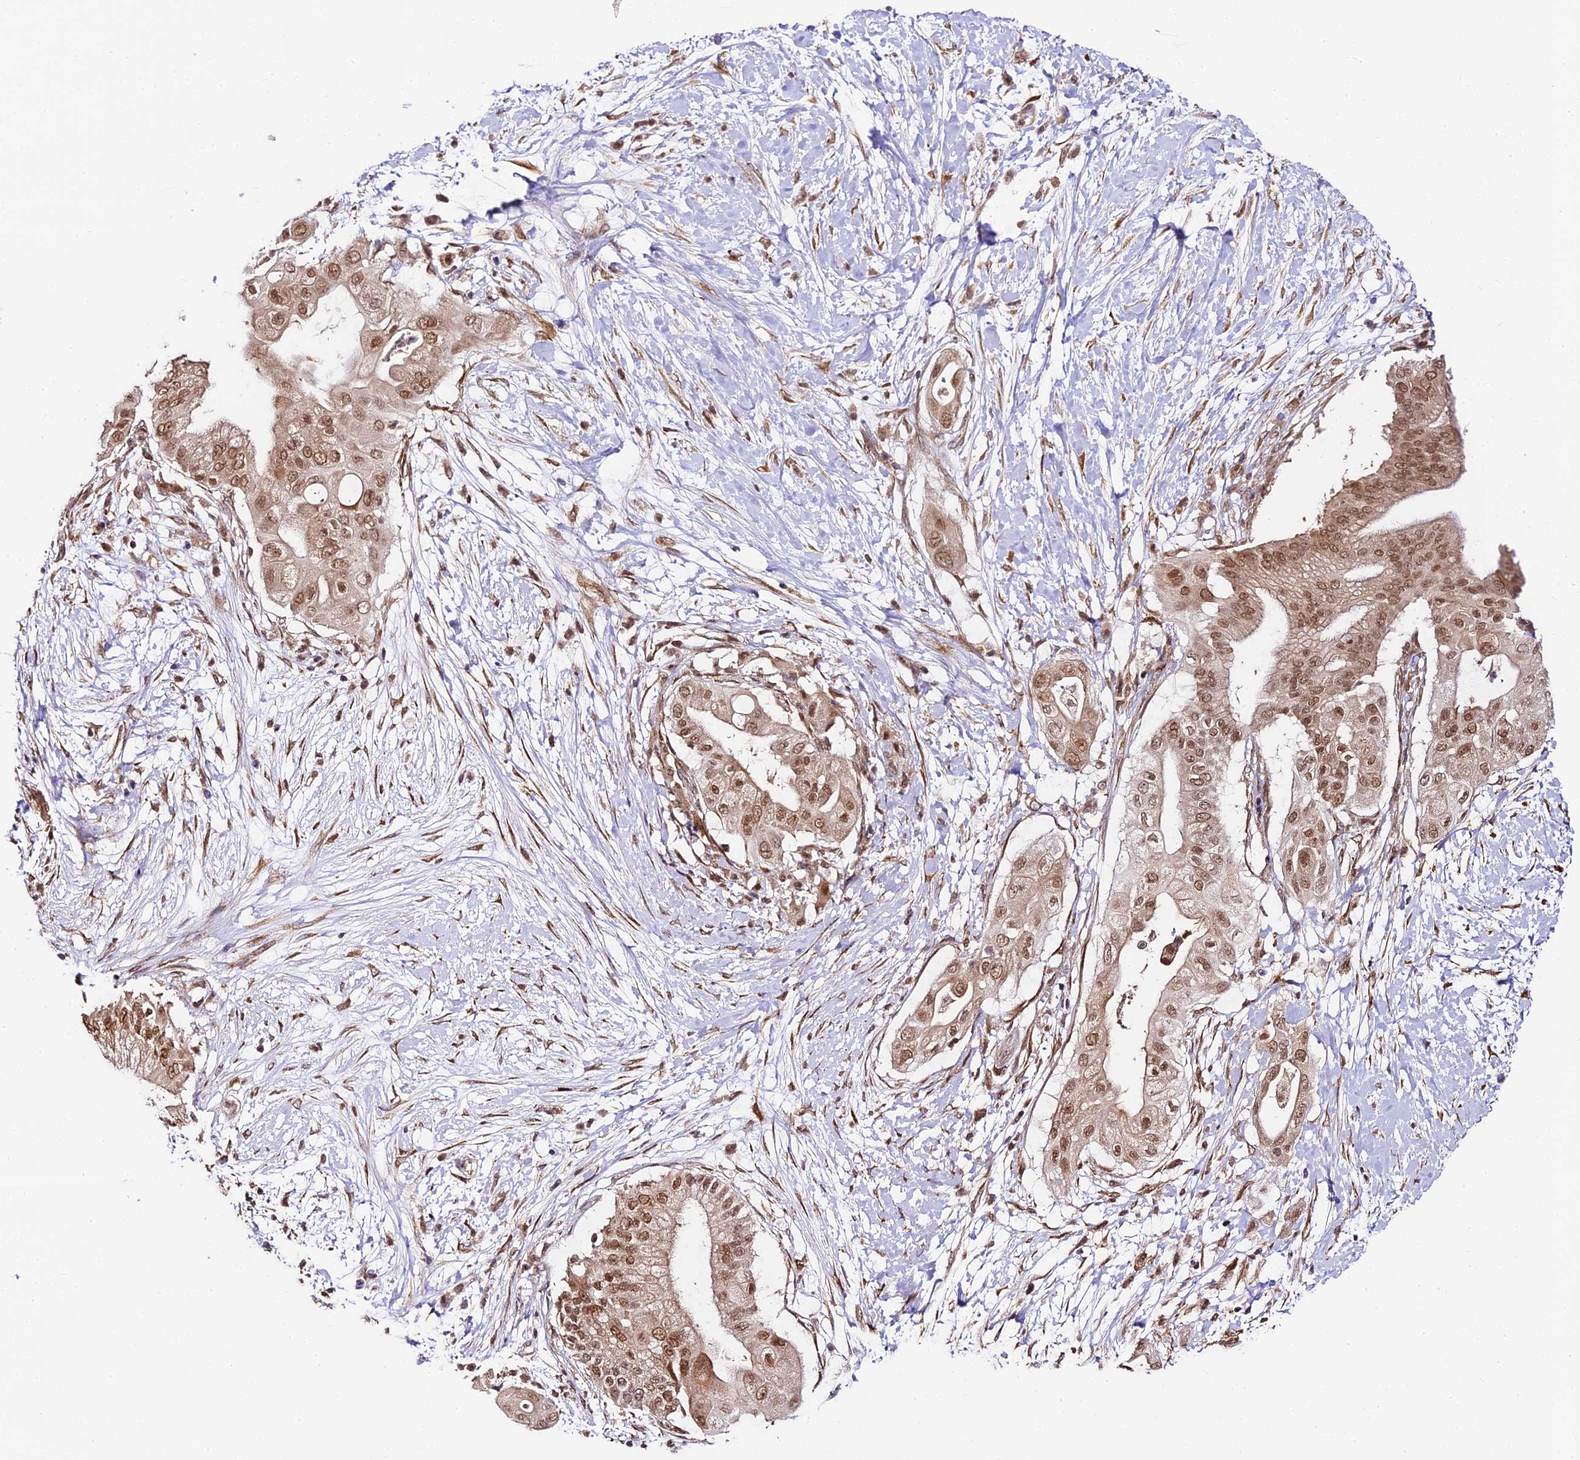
{"staining": {"intensity": "moderate", "quantity": ">75%", "location": "cytoplasmic/membranous,nuclear"}, "tissue": "pancreatic cancer", "cell_type": "Tumor cells", "image_type": "cancer", "snomed": [{"axis": "morphology", "description": "Adenocarcinoma, NOS"}, {"axis": "topography", "description": "Pancreas"}], "caption": "Immunohistochemistry (IHC) histopathology image of neoplastic tissue: human pancreatic cancer (adenocarcinoma) stained using immunohistochemistry (IHC) reveals medium levels of moderate protein expression localized specifically in the cytoplasmic/membranous and nuclear of tumor cells, appearing as a cytoplasmic/membranous and nuclear brown color.", "gene": "TRIM22", "patient": {"sex": "male", "age": 68}}